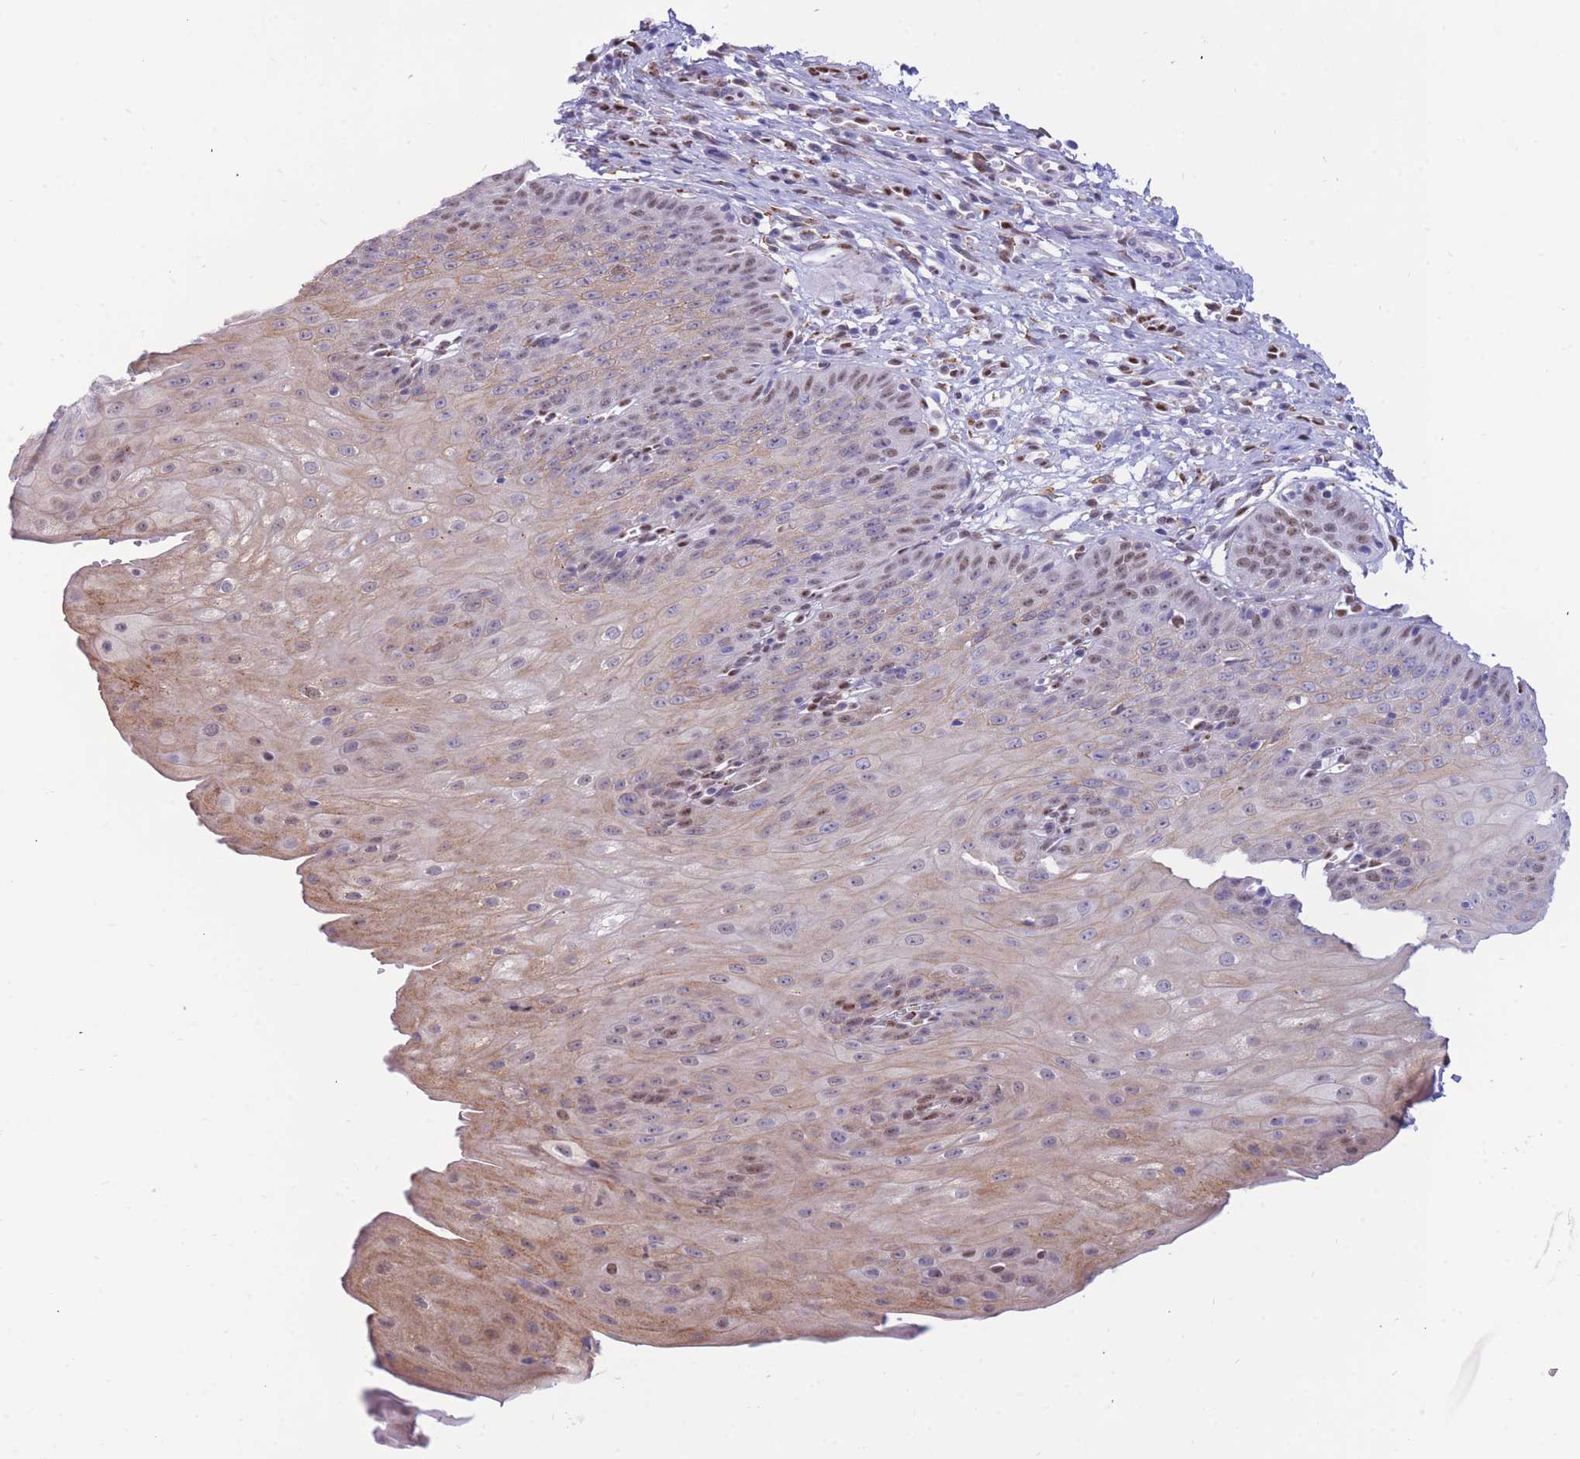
{"staining": {"intensity": "moderate", "quantity": ">75%", "location": "cytoplasmic/membranous,nuclear"}, "tissue": "esophagus", "cell_type": "Squamous epithelial cells", "image_type": "normal", "snomed": [{"axis": "morphology", "description": "Normal tissue, NOS"}, {"axis": "topography", "description": "Esophagus"}], "caption": "Immunohistochemical staining of normal esophagus displays >75% levels of moderate cytoplasmic/membranous,nuclear protein staining in approximately >75% of squamous epithelial cells. The protein is shown in brown color, while the nuclei are stained blue.", "gene": "FAM153A", "patient": {"sex": "male", "age": 71}}